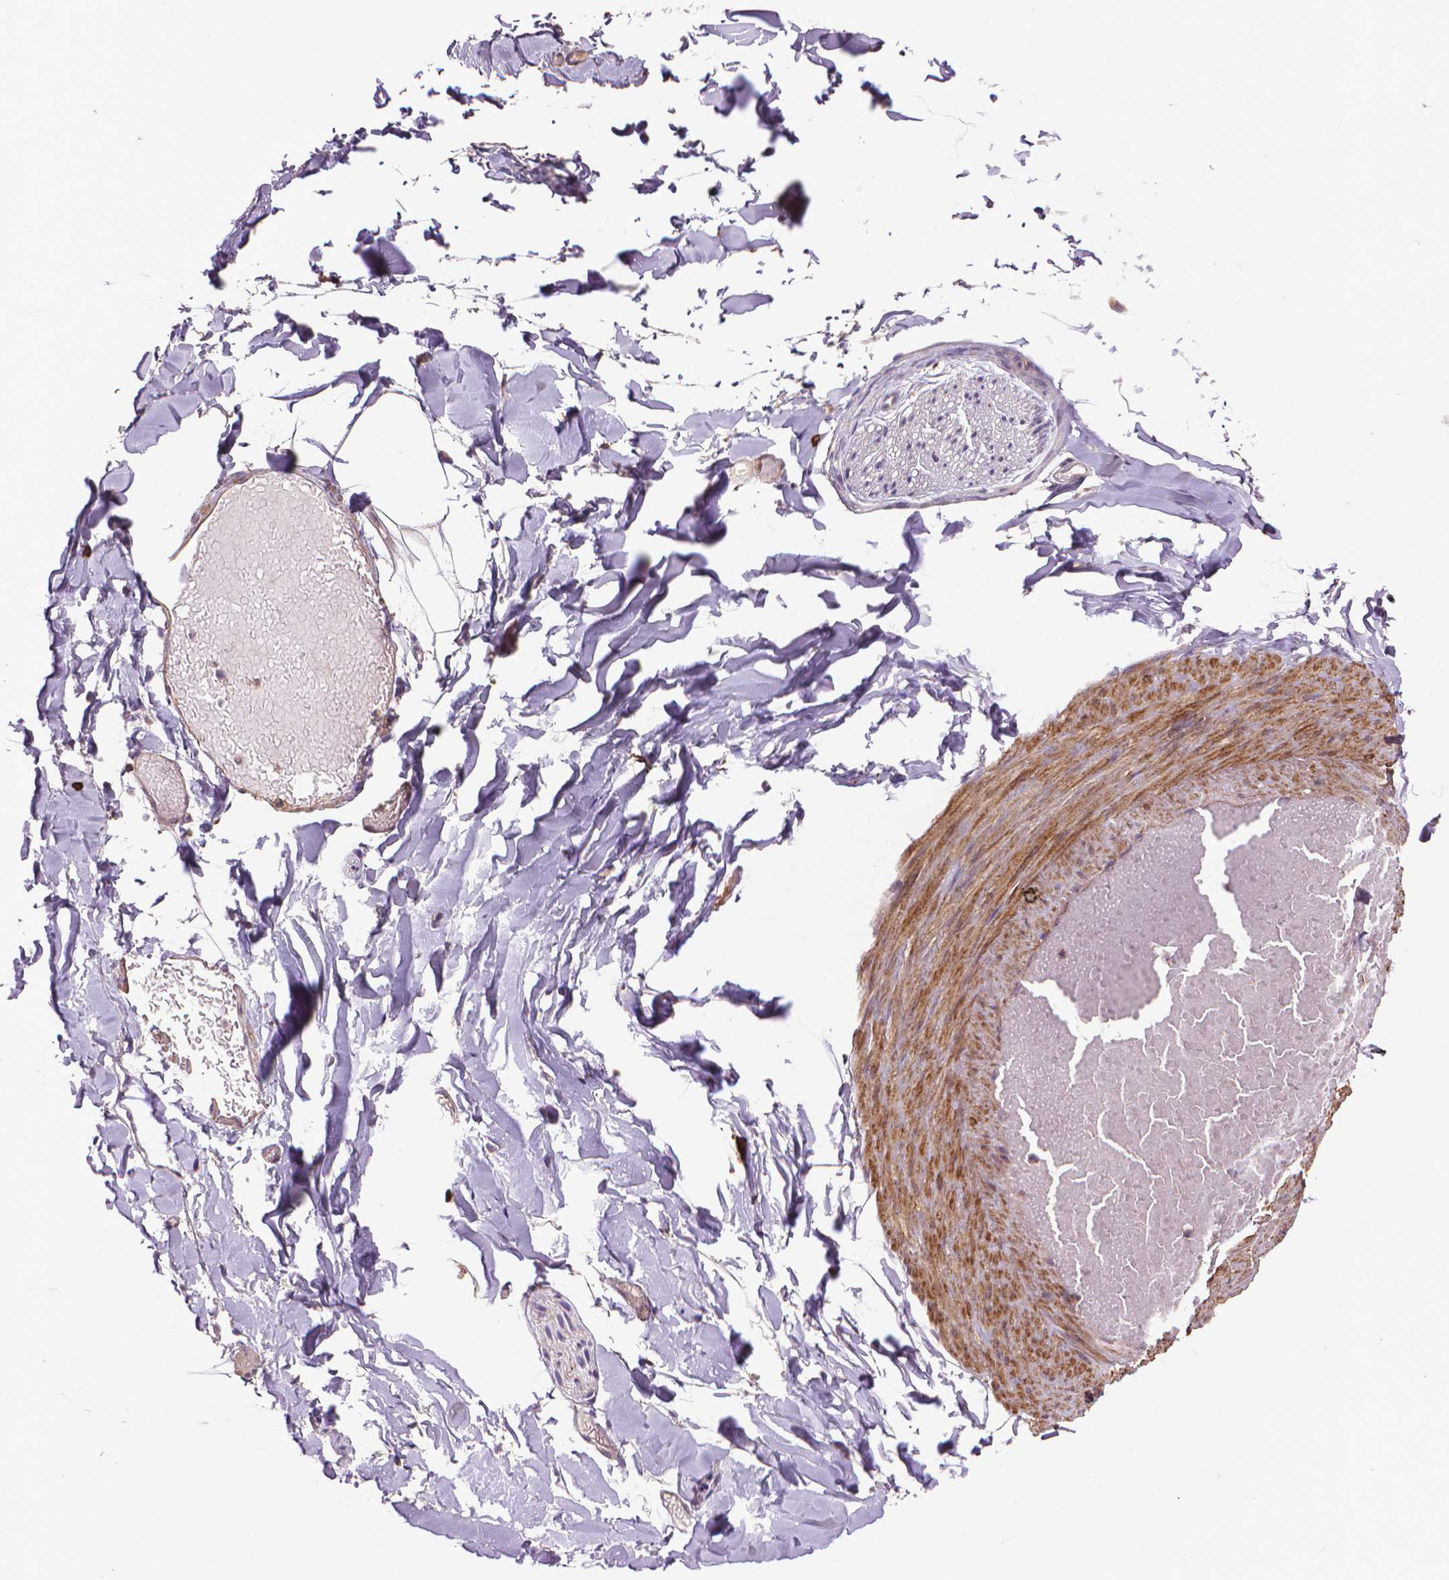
{"staining": {"intensity": "negative", "quantity": "none", "location": "none"}, "tissue": "adipose tissue", "cell_type": "Adipocytes", "image_type": "normal", "snomed": [{"axis": "morphology", "description": "Normal tissue, NOS"}, {"axis": "topography", "description": "Gallbladder"}, {"axis": "topography", "description": "Peripheral nerve tissue"}], "caption": "Image shows no protein expression in adipocytes of normal adipose tissue. (DAB immunohistochemistry (IHC) with hematoxylin counter stain).", "gene": "MYH14", "patient": {"sex": "female", "age": 45}}